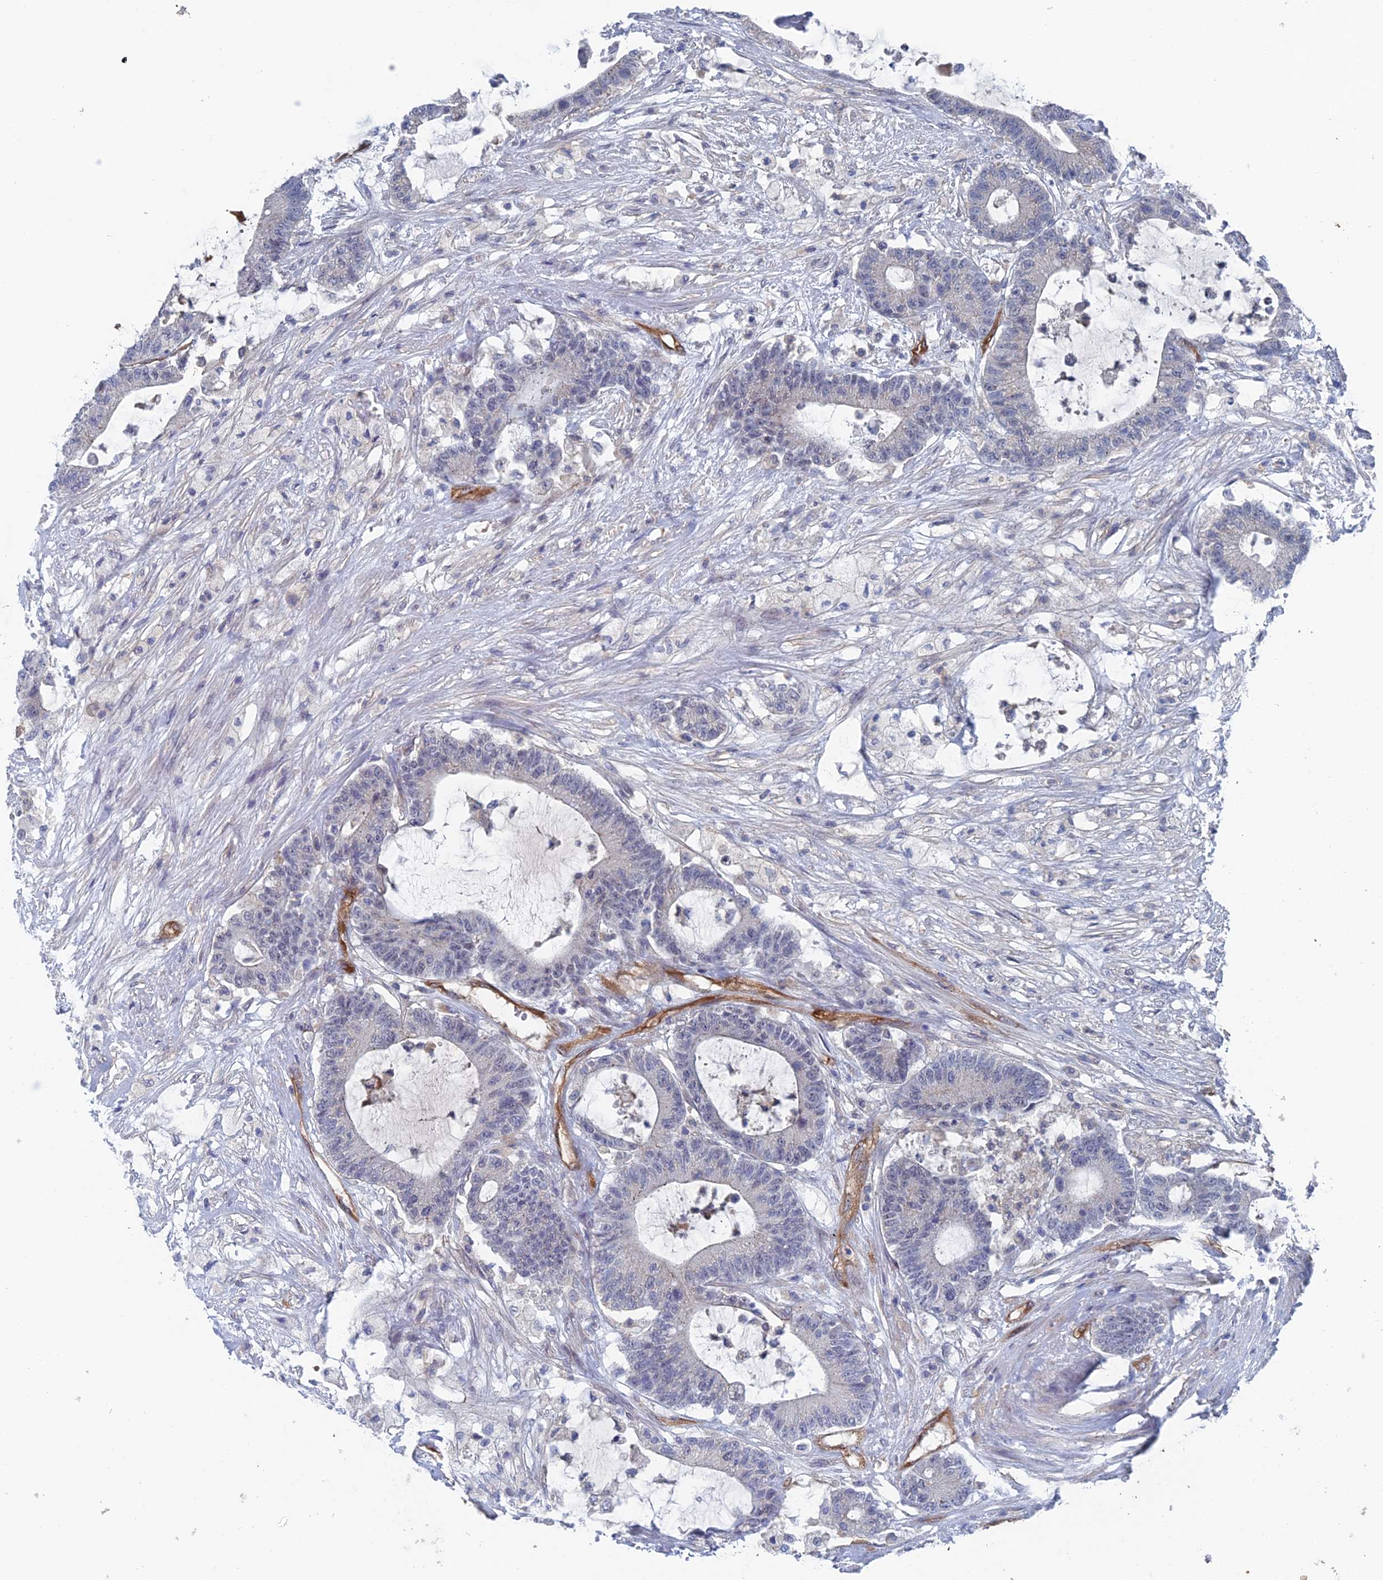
{"staining": {"intensity": "negative", "quantity": "none", "location": "none"}, "tissue": "colorectal cancer", "cell_type": "Tumor cells", "image_type": "cancer", "snomed": [{"axis": "morphology", "description": "Adenocarcinoma, NOS"}, {"axis": "topography", "description": "Colon"}], "caption": "A micrograph of human colorectal adenocarcinoma is negative for staining in tumor cells. (Stains: DAB (3,3'-diaminobenzidine) immunohistochemistry (IHC) with hematoxylin counter stain, Microscopy: brightfield microscopy at high magnification).", "gene": "ARAP3", "patient": {"sex": "female", "age": 84}}